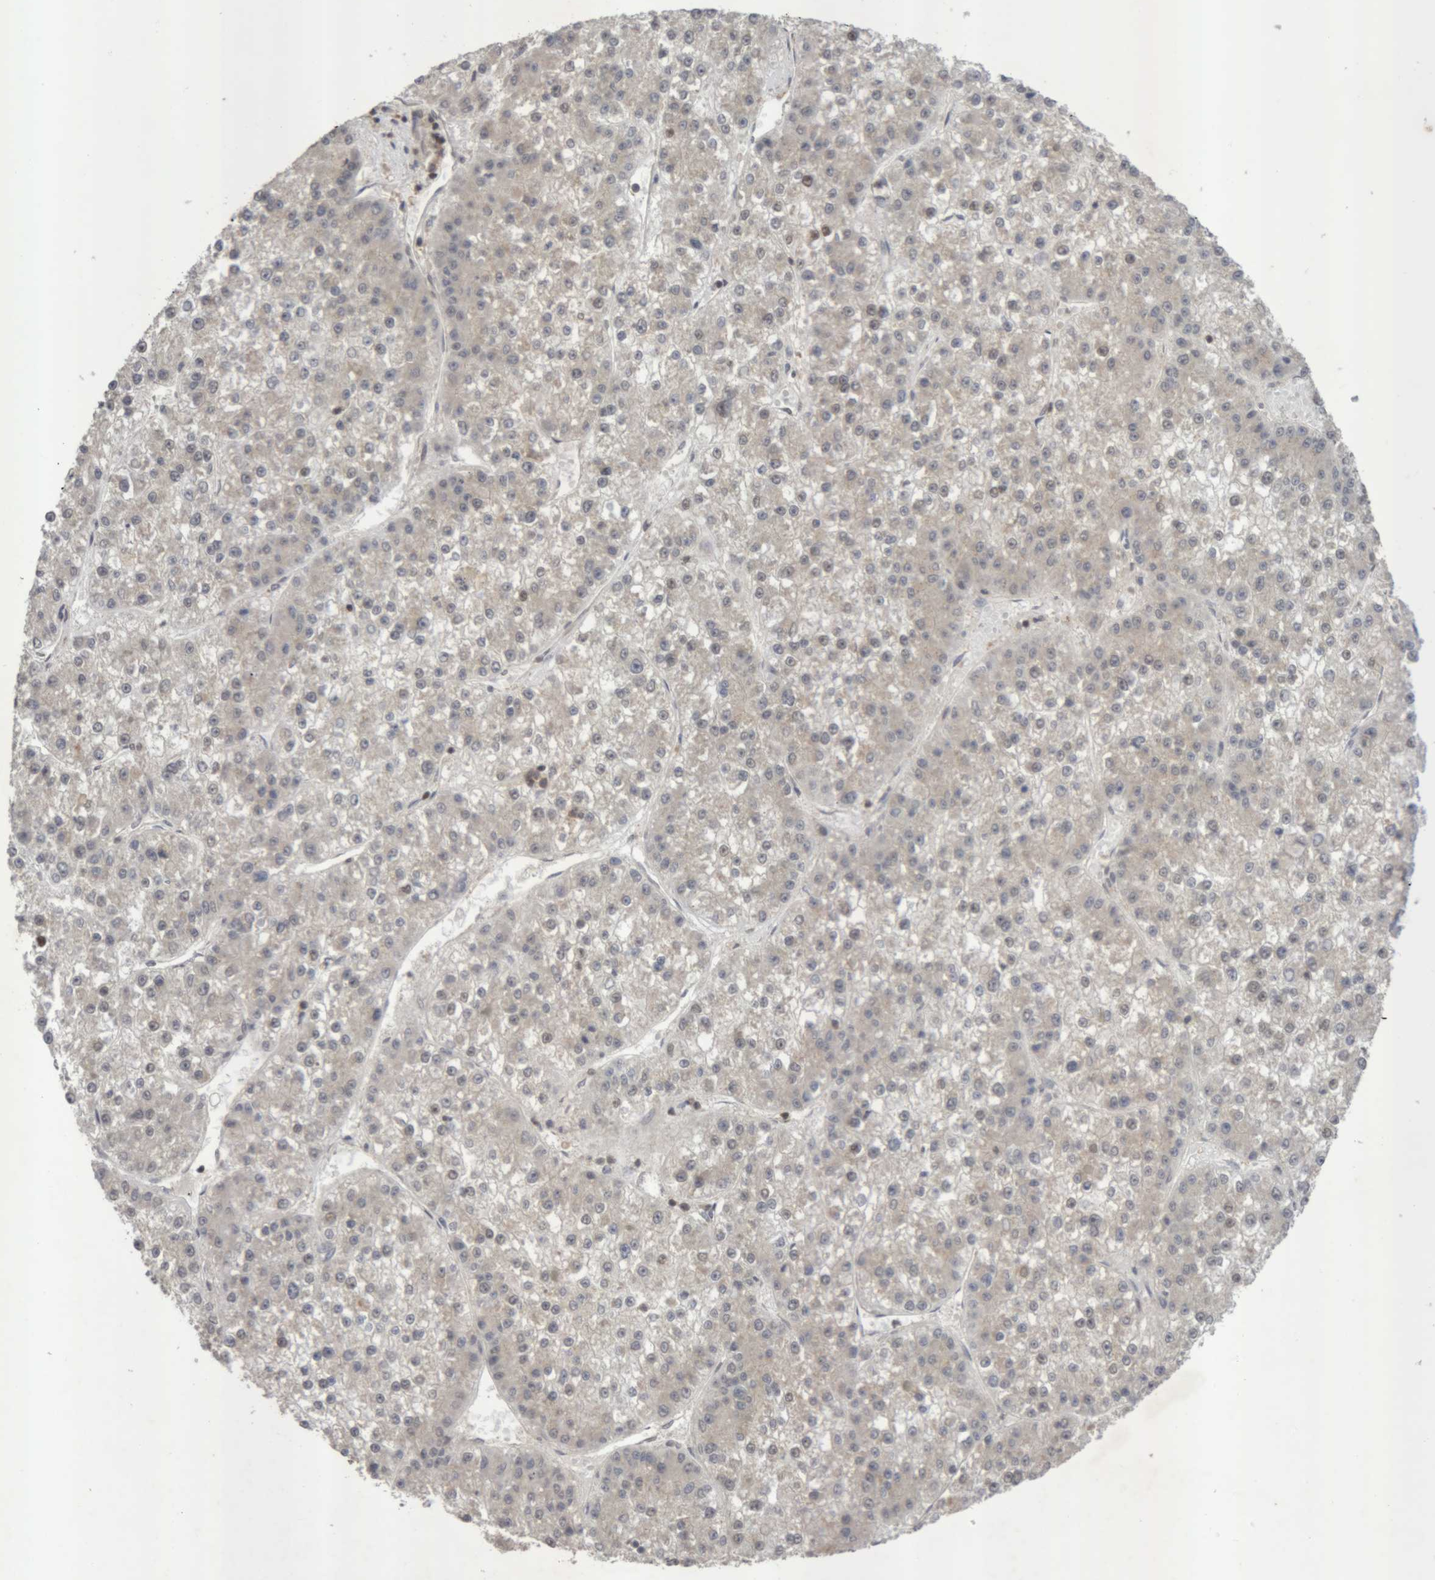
{"staining": {"intensity": "weak", "quantity": "<25%", "location": "cytoplasmic/membranous,nuclear"}, "tissue": "liver cancer", "cell_type": "Tumor cells", "image_type": "cancer", "snomed": [{"axis": "morphology", "description": "Carcinoma, Hepatocellular, NOS"}, {"axis": "topography", "description": "Liver"}], "caption": "There is no significant staining in tumor cells of liver hepatocellular carcinoma.", "gene": "NFATC2", "patient": {"sex": "female", "age": 73}}